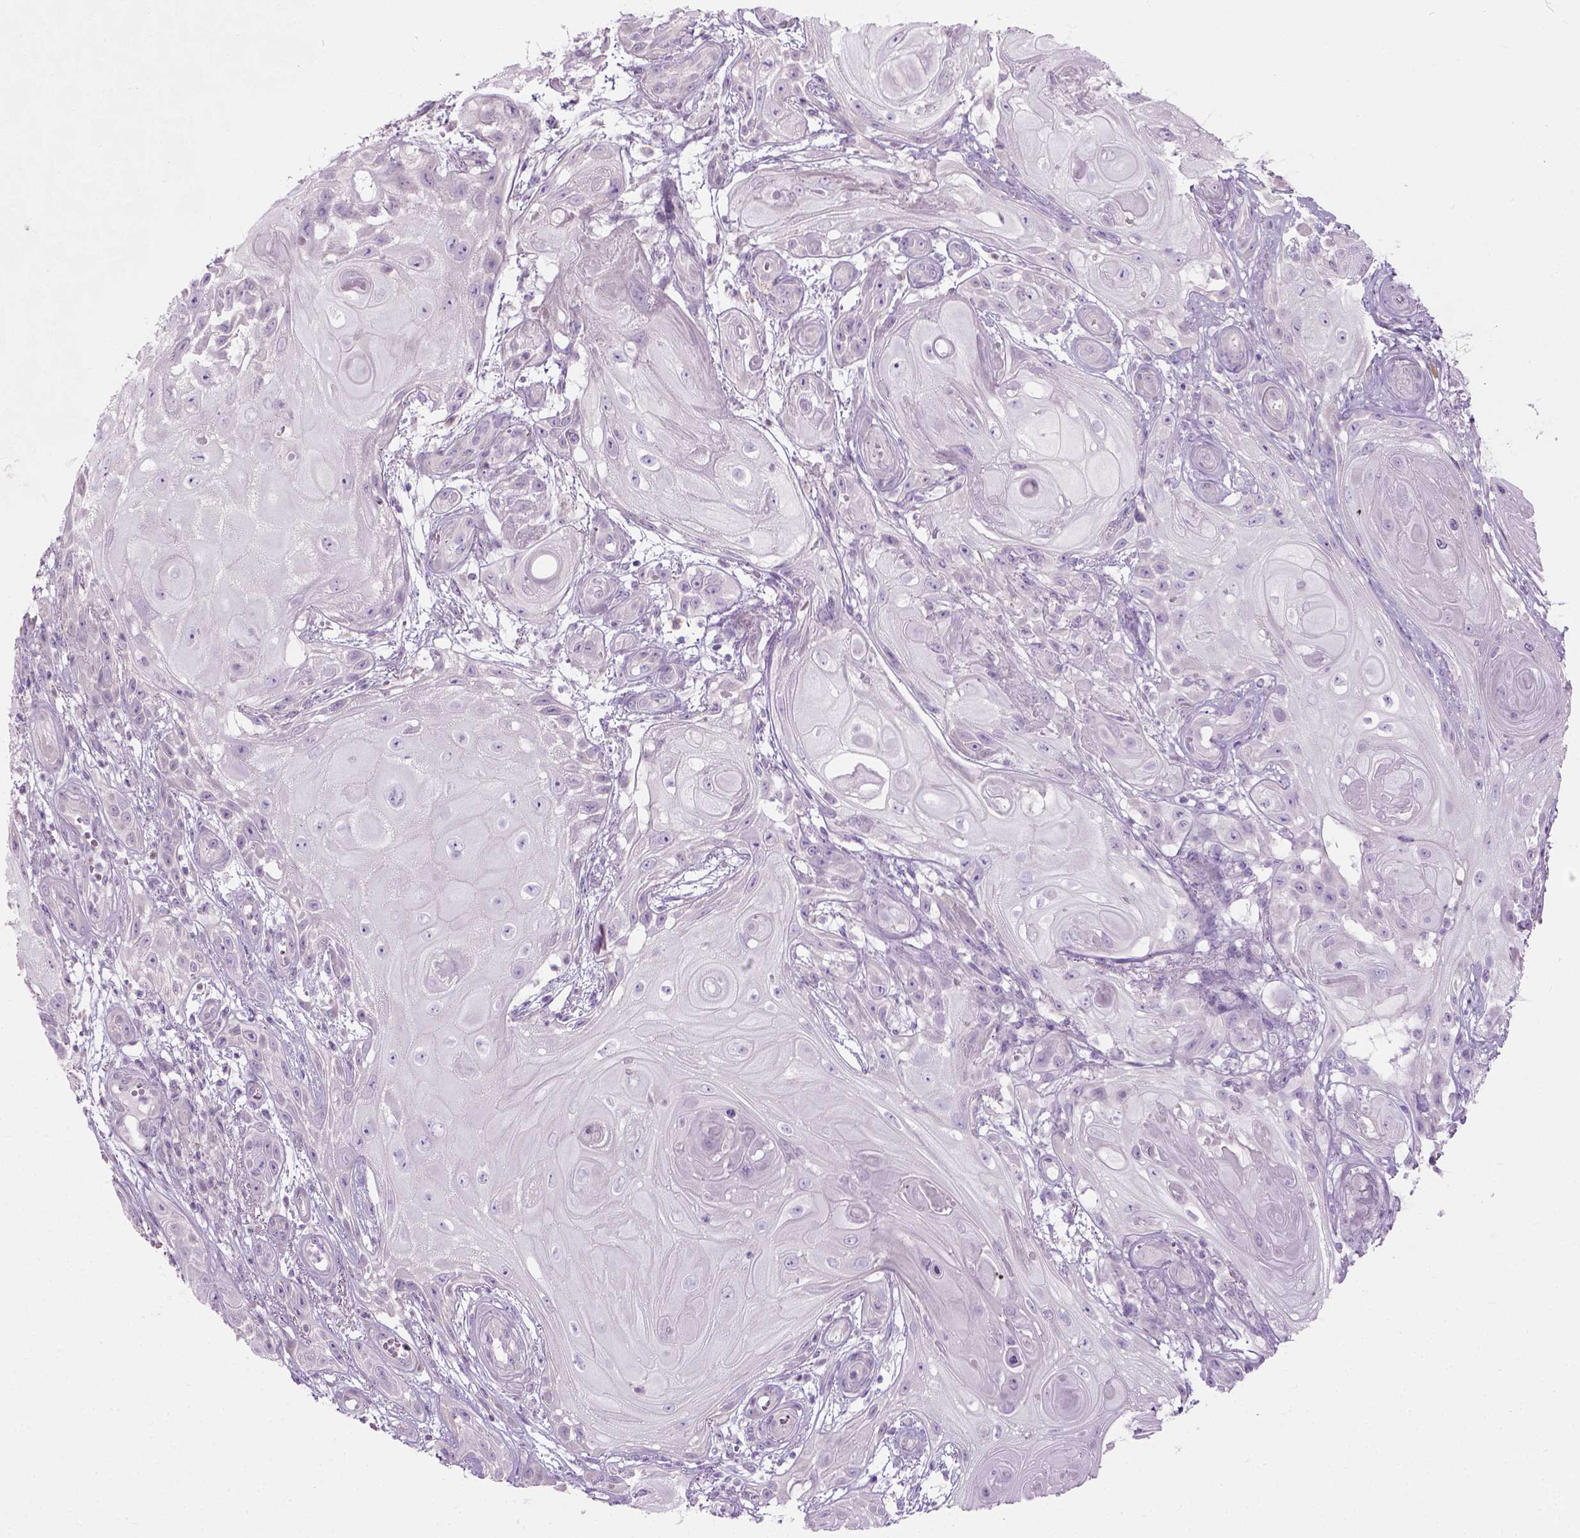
{"staining": {"intensity": "negative", "quantity": "none", "location": "none"}, "tissue": "skin cancer", "cell_type": "Tumor cells", "image_type": "cancer", "snomed": [{"axis": "morphology", "description": "Squamous cell carcinoma, NOS"}, {"axis": "topography", "description": "Skin"}], "caption": "This is an immunohistochemistry (IHC) micrograph of human skin cancer. There is no staining in tumor cells.", "gene": "TRIM72", "patient": {"sex": "male", "age": 62}}